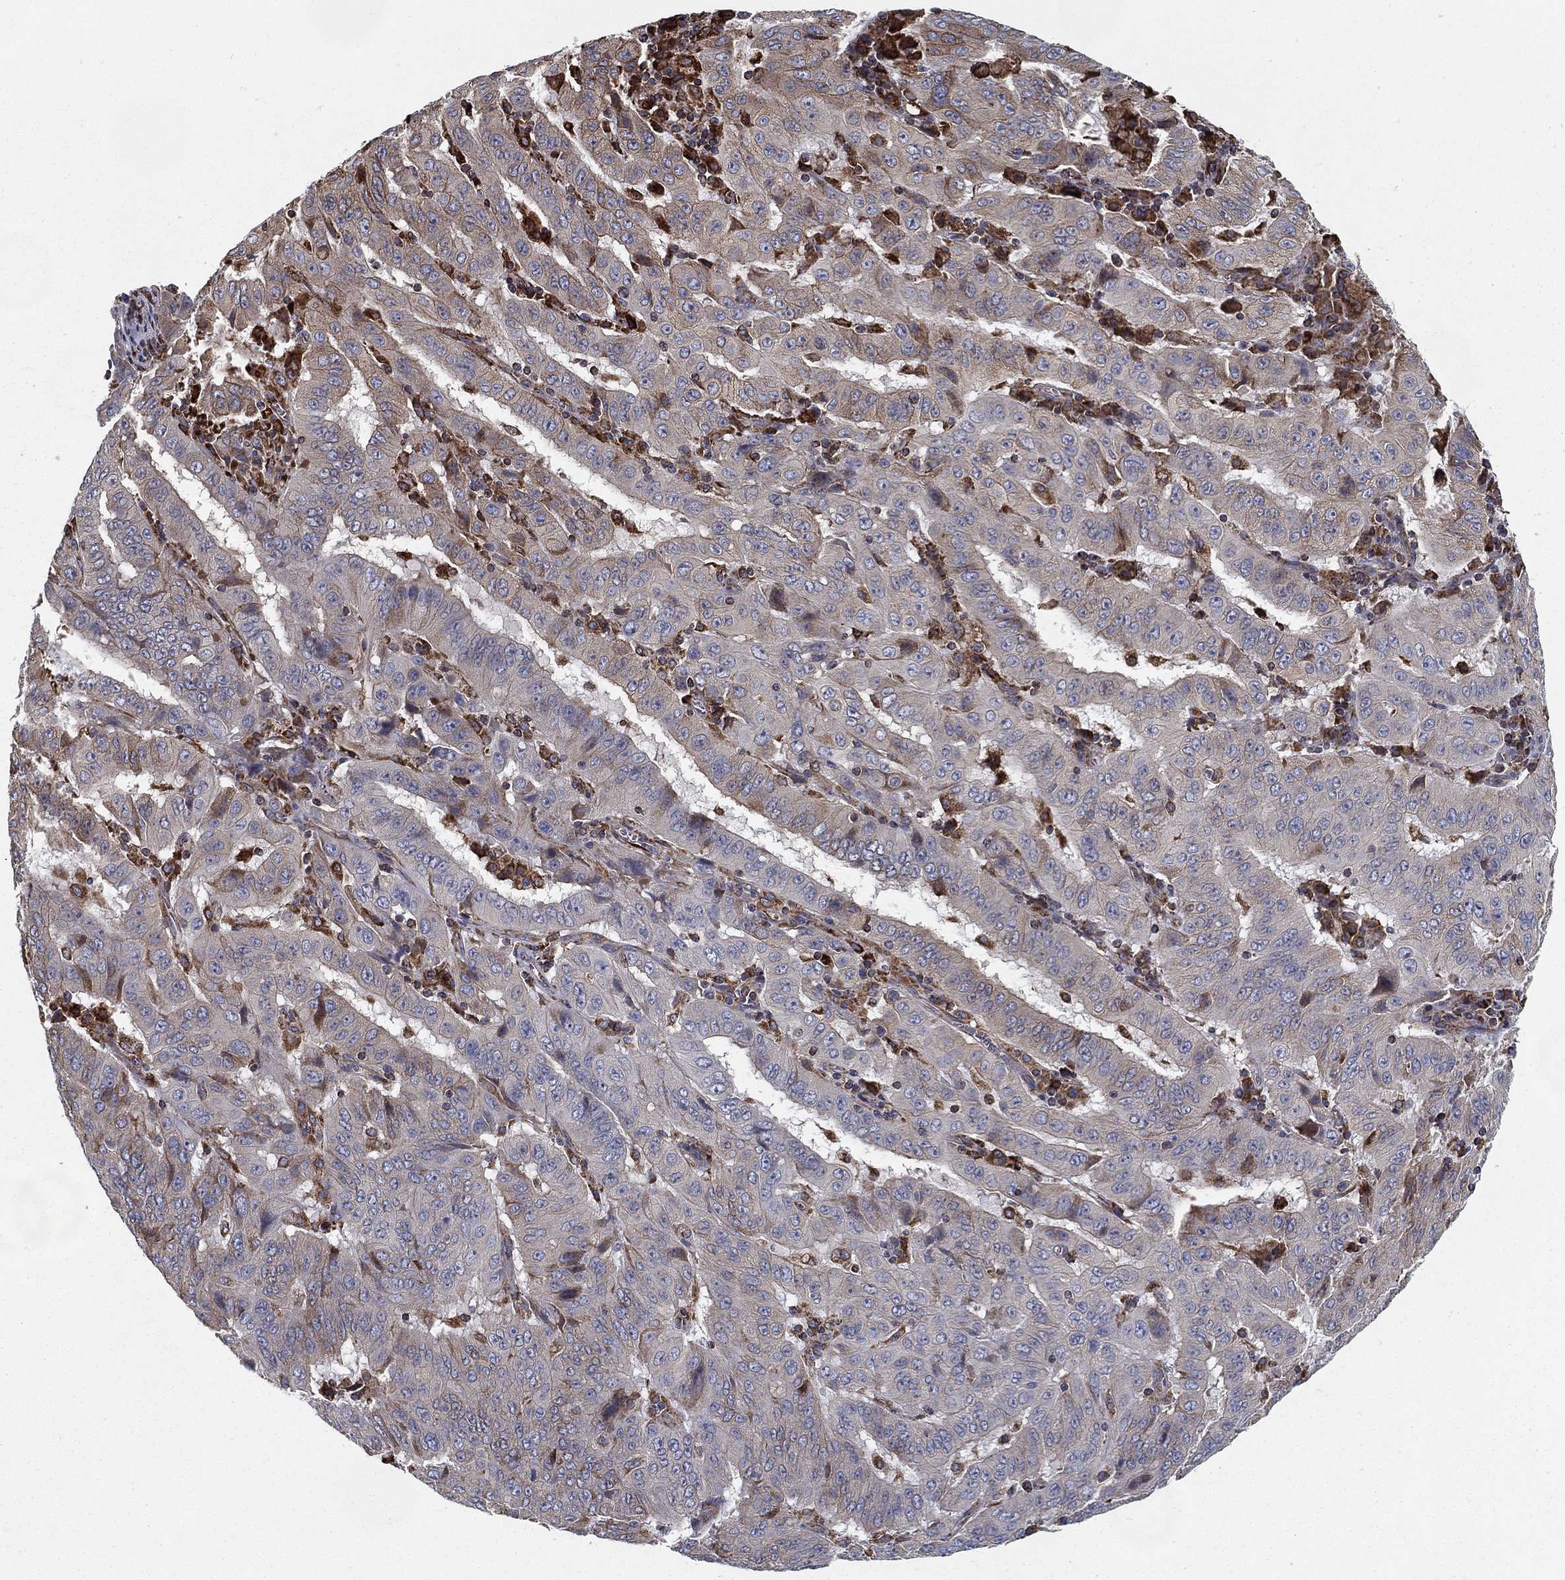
{"staining": {"intensity": "weak", "quantity": "<25%", "location": "cytoplasmic/membranous"}, "tissue": "pancreatic cancer", "cell_type": "Tumor cells", "image_type": "cancer", "snomed": [{"axis": "morphology", "description": "Adenocarcinoma, NOS"}, {"axis": "topography", "description": "Pancreas"}], "caption": "Immunohistochemistry photomicrograph of pancreatic cancer stained for a protein (brown), which demonstrates no positivity in tumor cells.", "gene": "MT-CYB", "patient": {"sex": "male", "age": 63}}